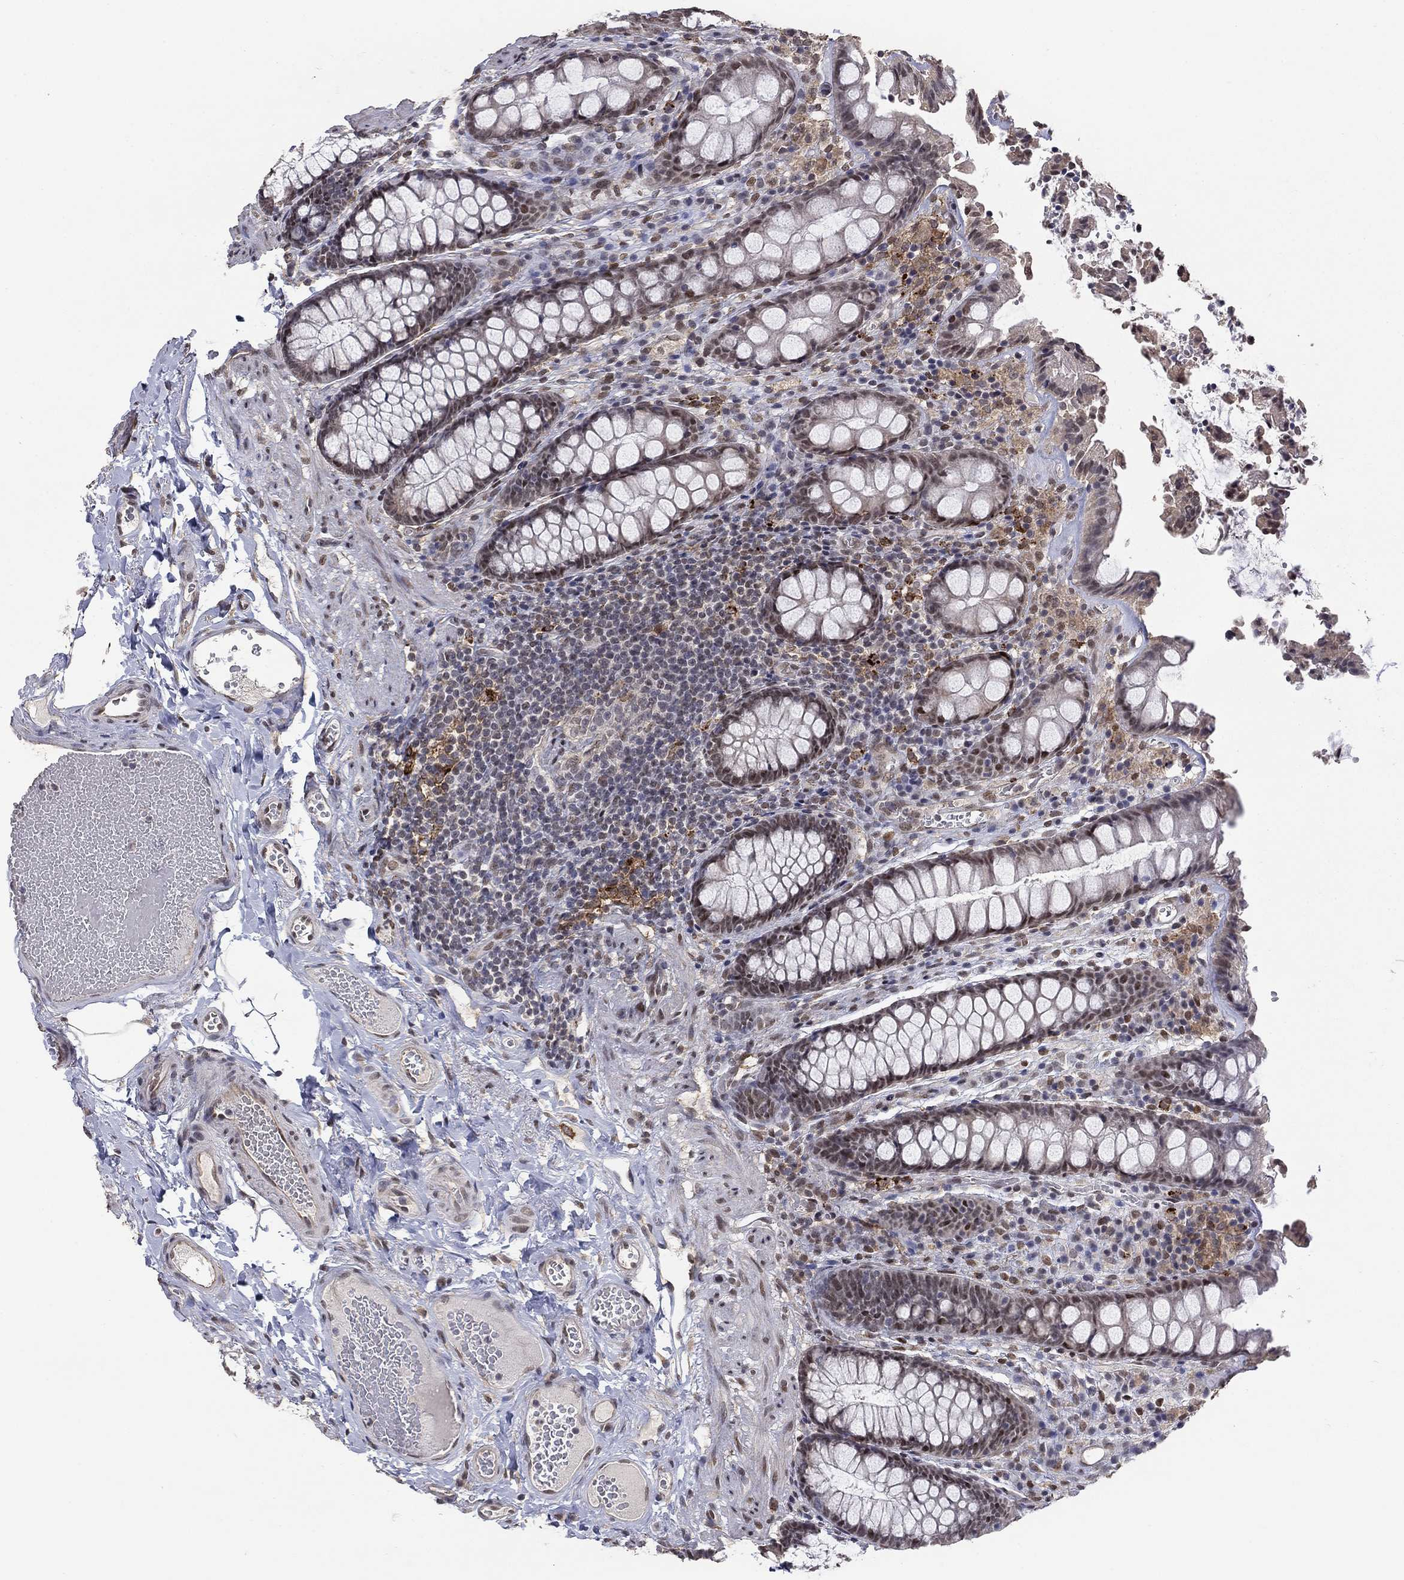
{"staining": {"intensity": "moderate", "quantity": "<25%", "location": "nuclear"}, "tissue": "colon", "cell_type": "Endothelial cells", "image_type": "normal", "snomed": [{"axis": "morphology", "description": "Normal tissue, NOS"}, {"axis": "topography", "description": "Colon"}], "caption": "Immunohistochemical staining of benign colon demonstrates low levels of moderate nuclear staining in approximately <25% of endothelial cells. The staining was performed using DAB (3,3'-diaminobenzidine), with brown indicating positive protein expression. Nuclei are stained blue with hematoxylin.", "gene": "GRIA3", "patient": {"sex": "female", "age": 86}}